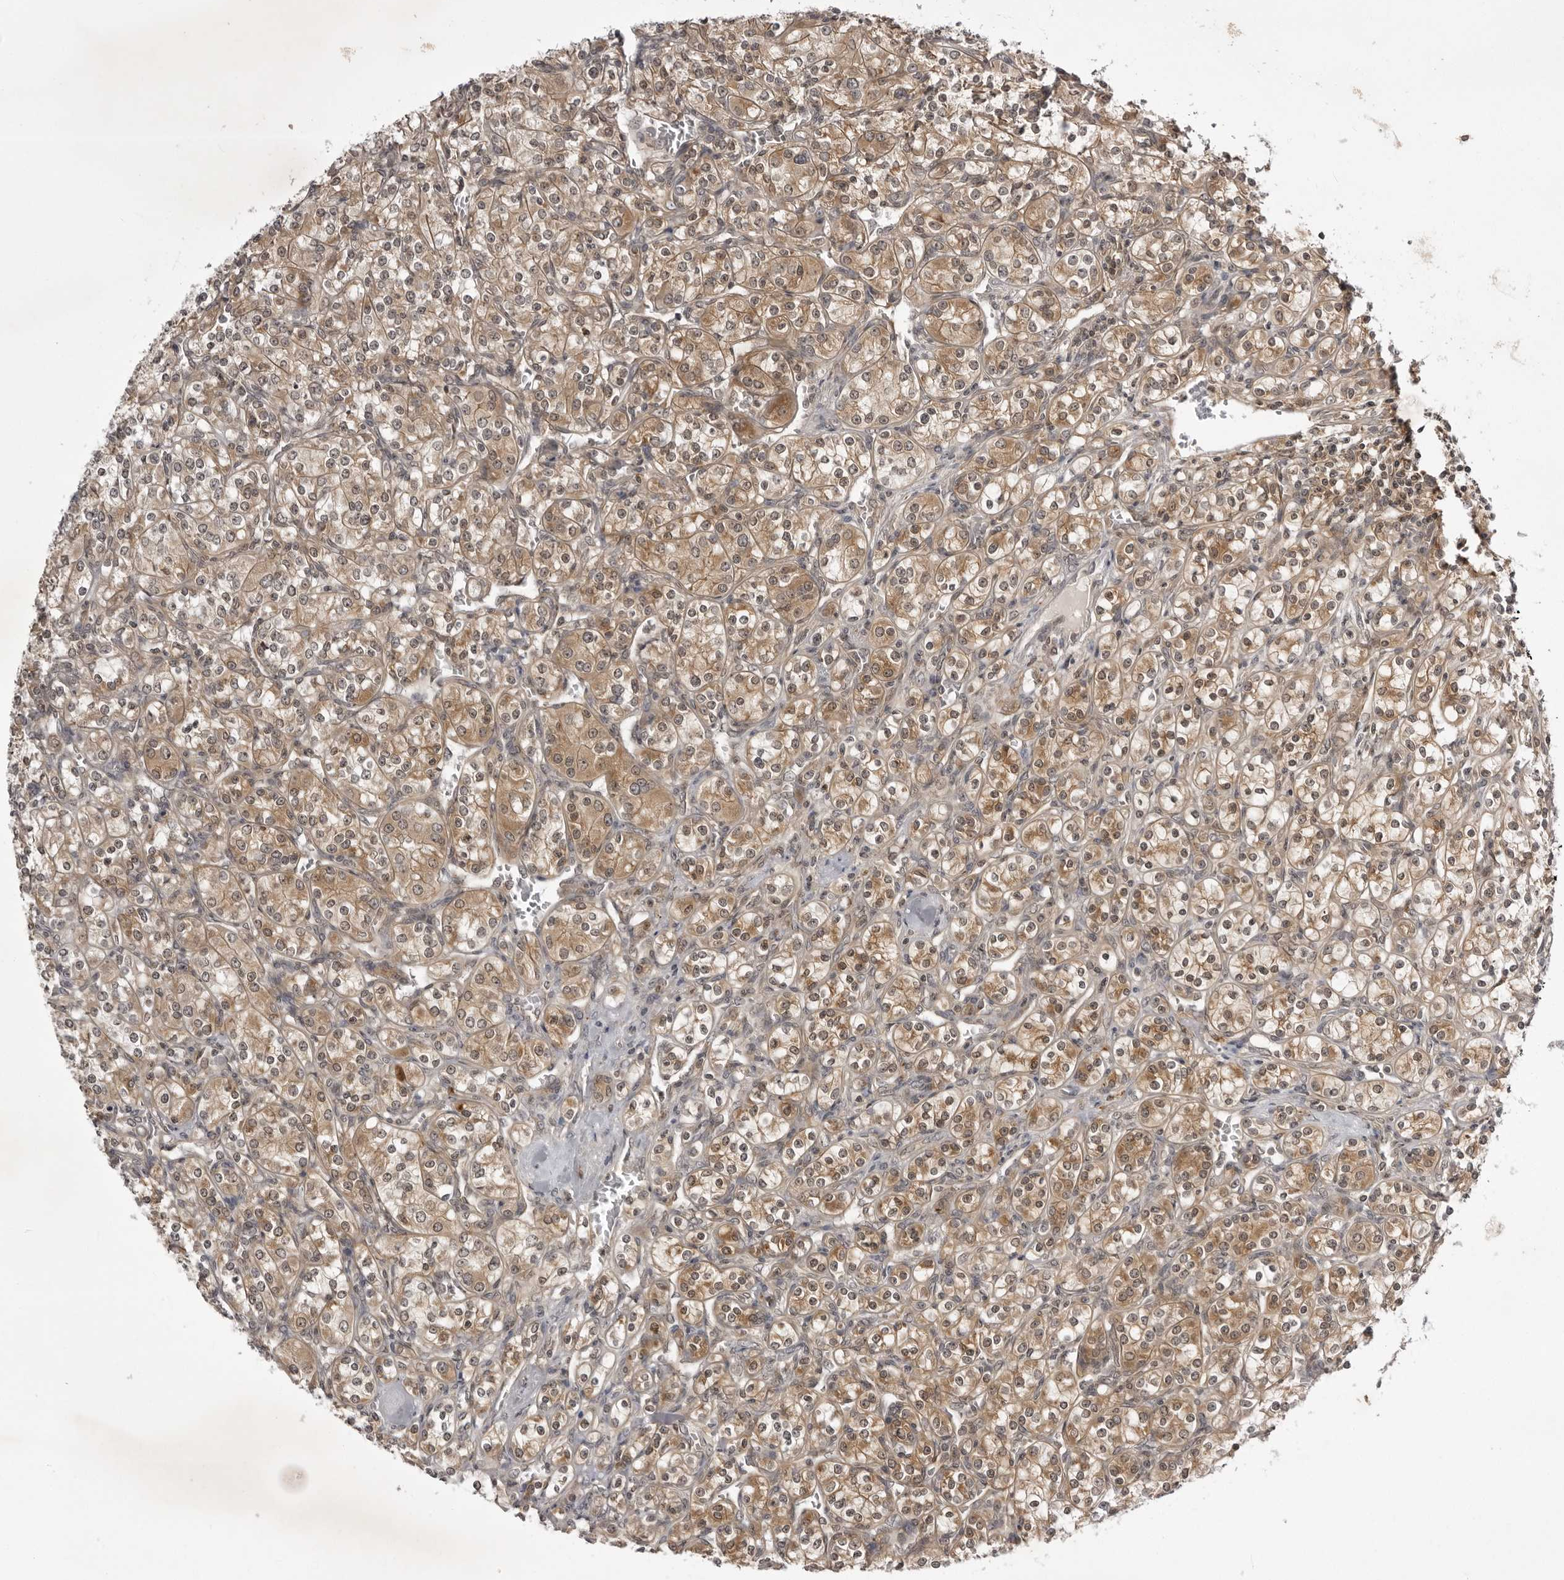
{"staining": {"intensity": "weak", "quantity": ">75%", "location": "cytoplasmic/membranous"}, "tissue": "renal cancer", "cell_type": "Tumor cells", "image_type": "cancer", "snomed": [{"axis": "morphology", "description": "Adenocarcinoma, NOS"}, {"axis": "topography", "description": "Kidney"}], "caption": "Renal cancer (adenocarcinoma) stained with immunohistochemistry displays weak cytoplasmic/membranous expression in approximately >75% of tumor cells.", "gene": "USP43", "patient": {"sex": "male", "age": 77}}